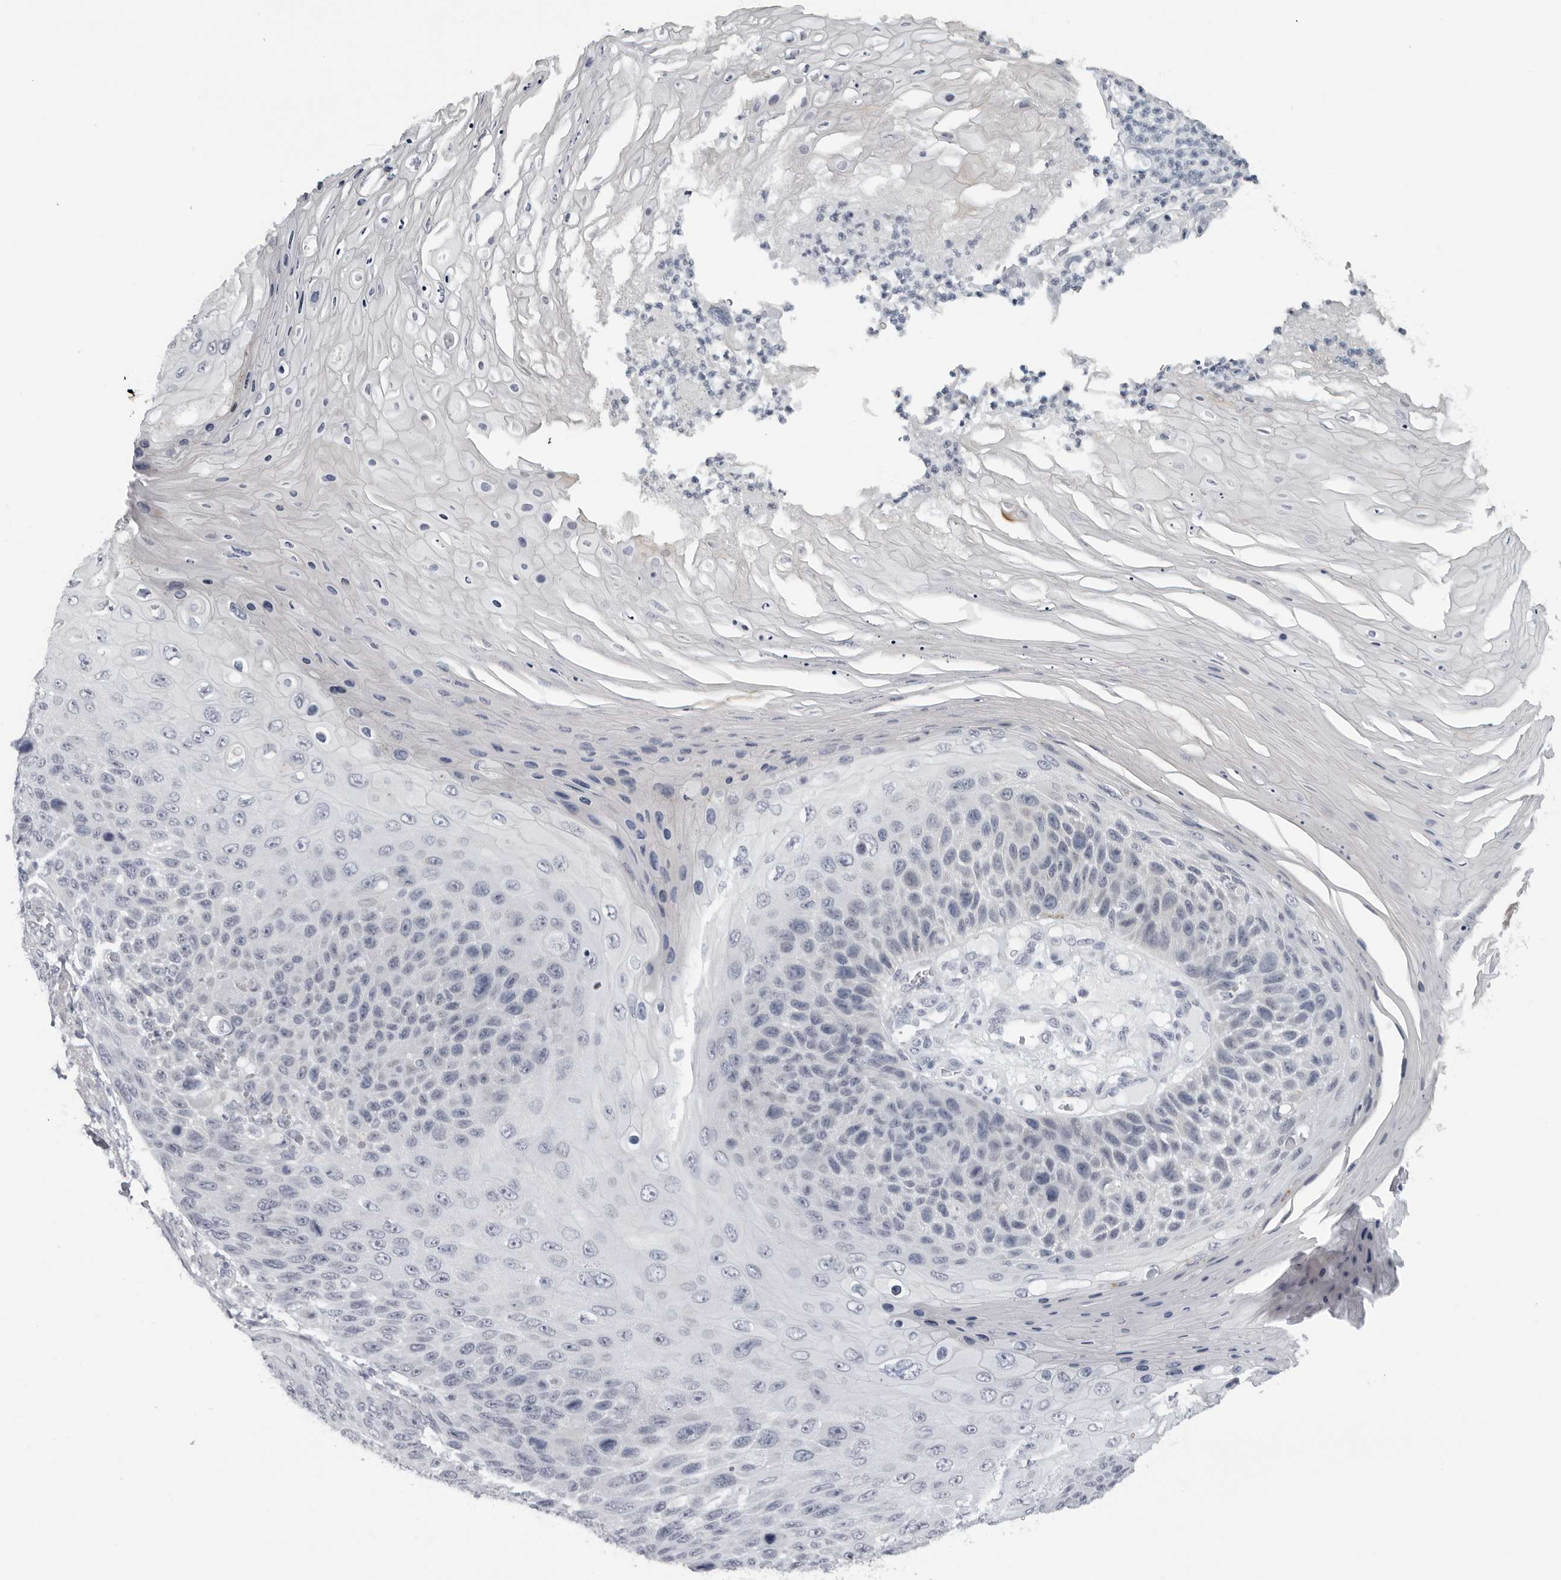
{"staining": {"intensity": "negative", "quantity": "none", "location": "none"}, "tissue": "skin cancer", "cell_type": "Tumor cells", "image_type": "cancer", "snomed": [{"axis": "morphology", "description": "Squamous cell carcinoma, NOS"}, {"axis": "topography", "description": "Skin"}], "caption": "IHC of skin cancer displays no staining in tumor cells. (DAB (3,3'-diaminobenzidine) immunohistochemistry (IHC) visualized using brightfield microscopy, high magnification).", "gene": "OPLAH", "patient": {"sex": "female", "age": 88}}